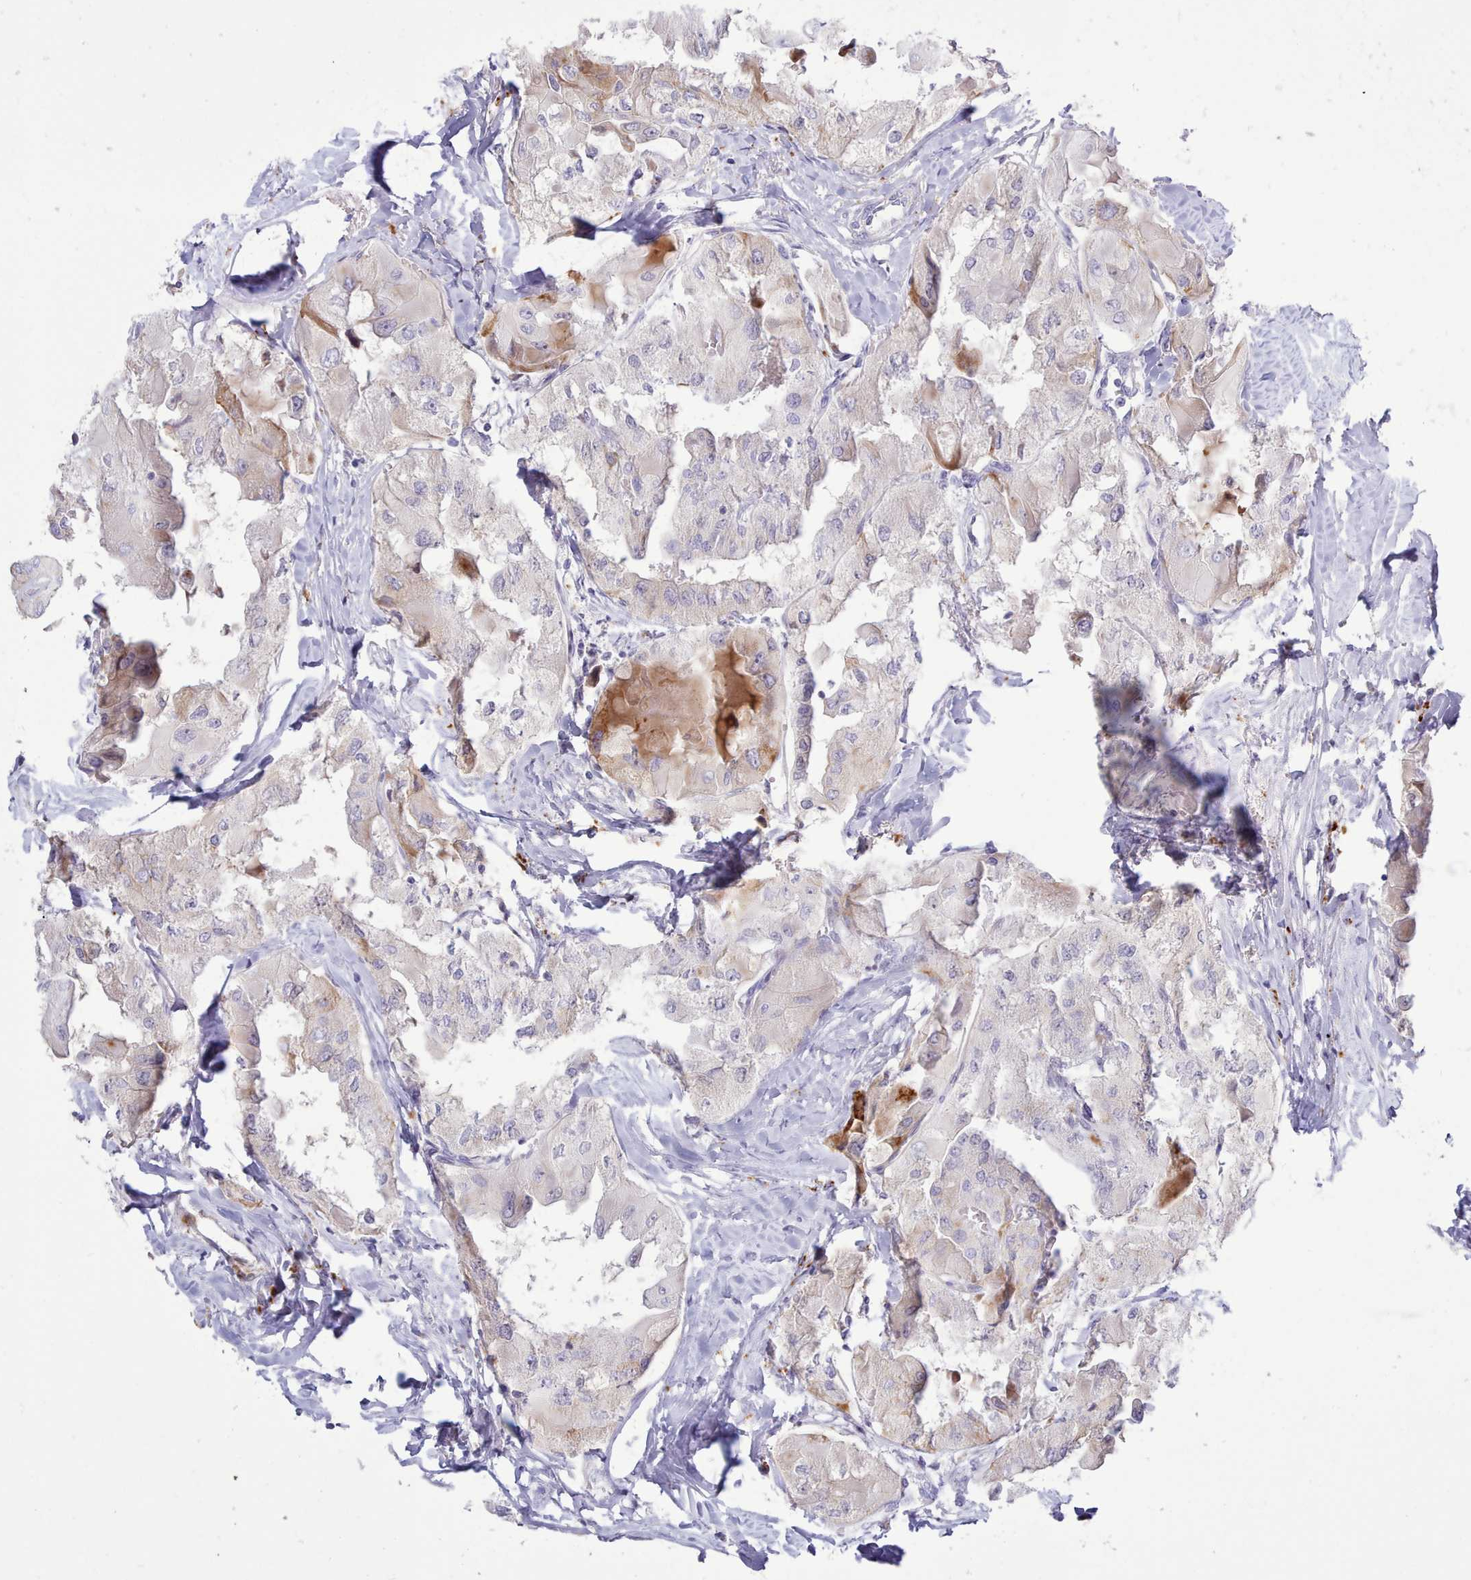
{"staining": {"intensity": "negative", "quantity": "none", "location": "none"}, "tissue": "thyroid cancer", "cell_type": "Tumor cells", "image_type": "cancer", "snomed": [{"axis": "morphology", "description": "Normal tissue, NOS"}, {"axis": "morphology", "description": "Papillary adenocarcinoma, NOS"}, {"axis": "topography", "description": "Thyroid gland"}], "caption": "The immunohistochemistry (IHC) histopathology image has no significant positivity in tumor cells of thyroid papillary adenocarcinoma tissue.", "gene": "SRD5A1", "patient": {"sex": "female", "age": 59}}